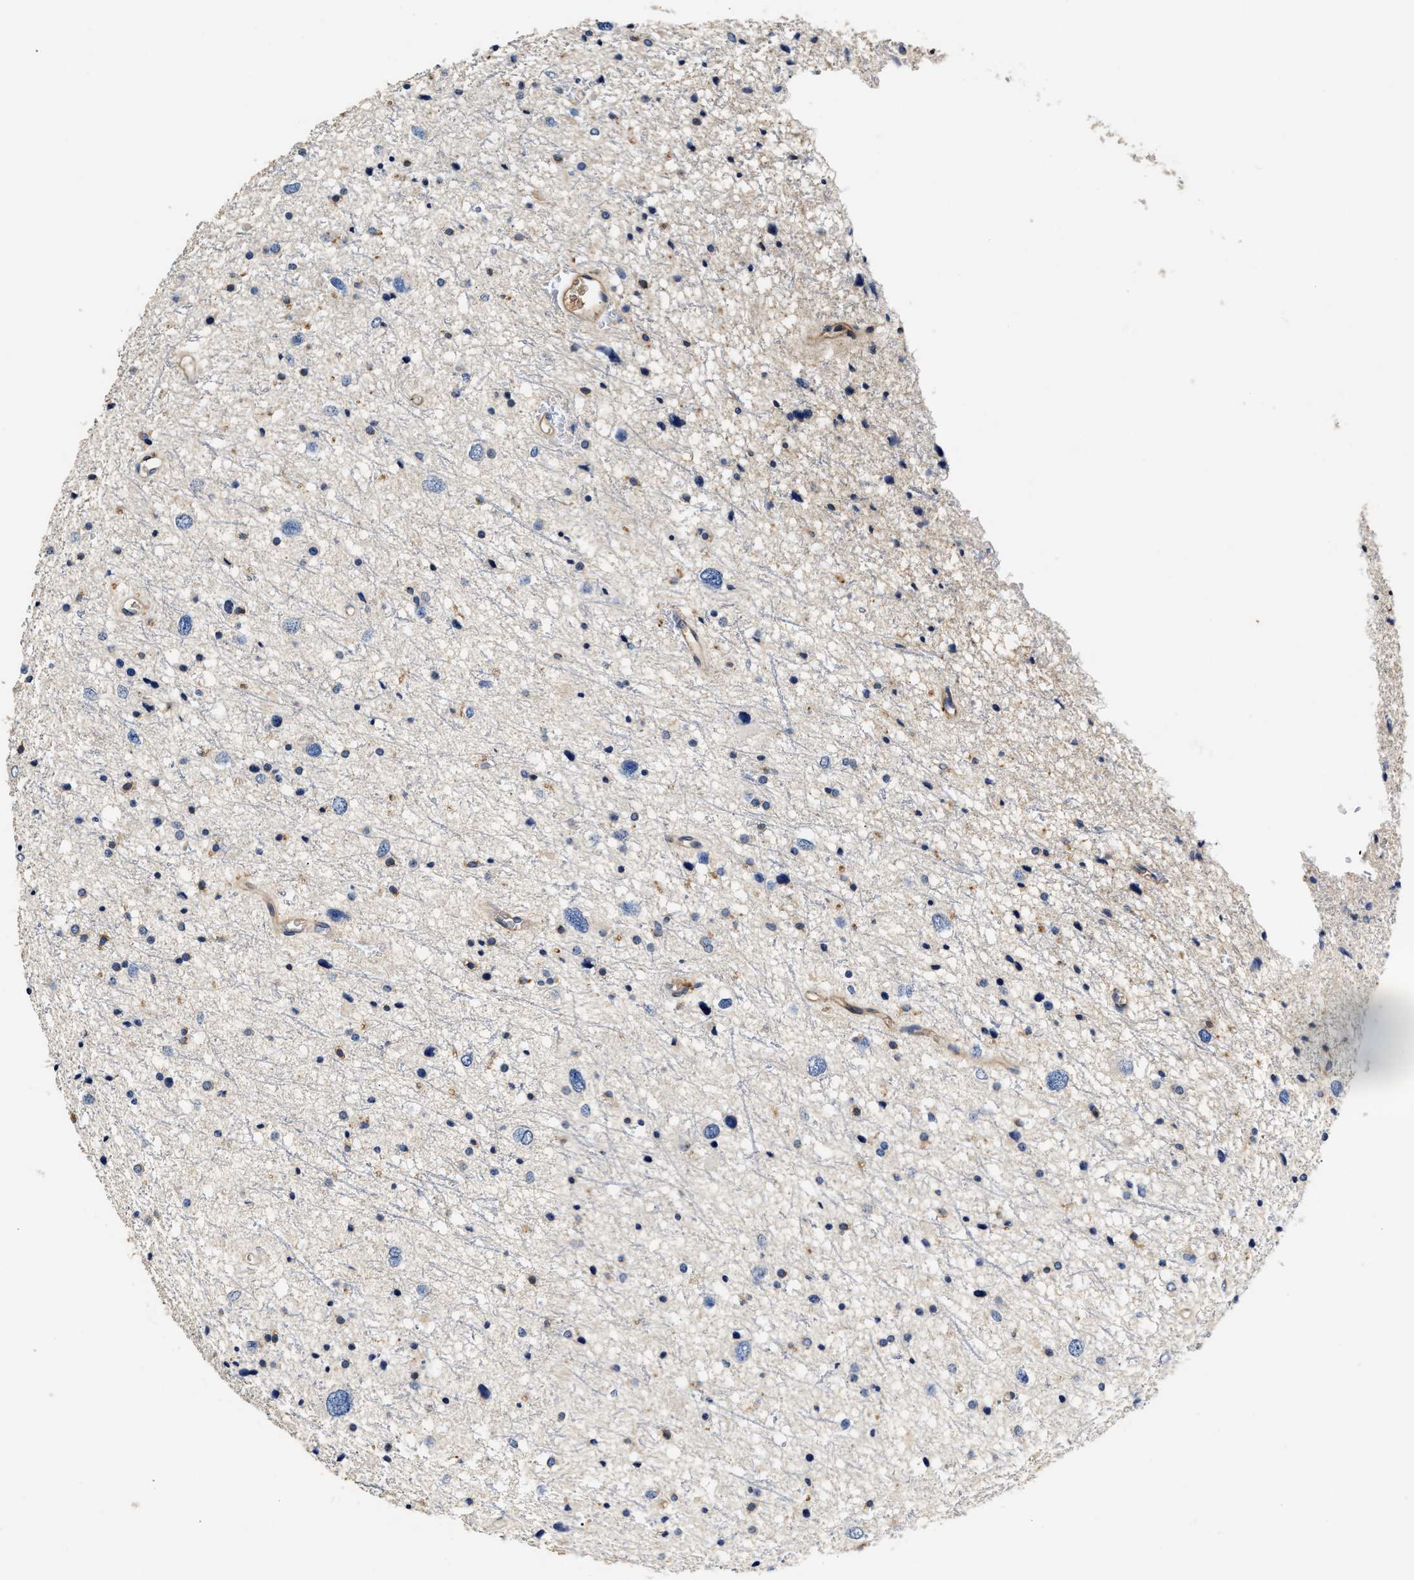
{"staining": {"intensity": "negative", "quantity": "none", "location": "none"}, "tissue": "glioma", "cell_type": "Tumor cells", "image_type": "cancer", "snomed": [{"axis": "morphology", "description": "Glioma, malignant, Low grade"}, {"axis": "topography", "description": "Brain"}], "caption": "IHC micrograph of human glioma stained for a protein (brown), which displays no positivity in tumor cells.", "gene": "SLCO2B1", "patient": {"sex": "female", "age": 37}}